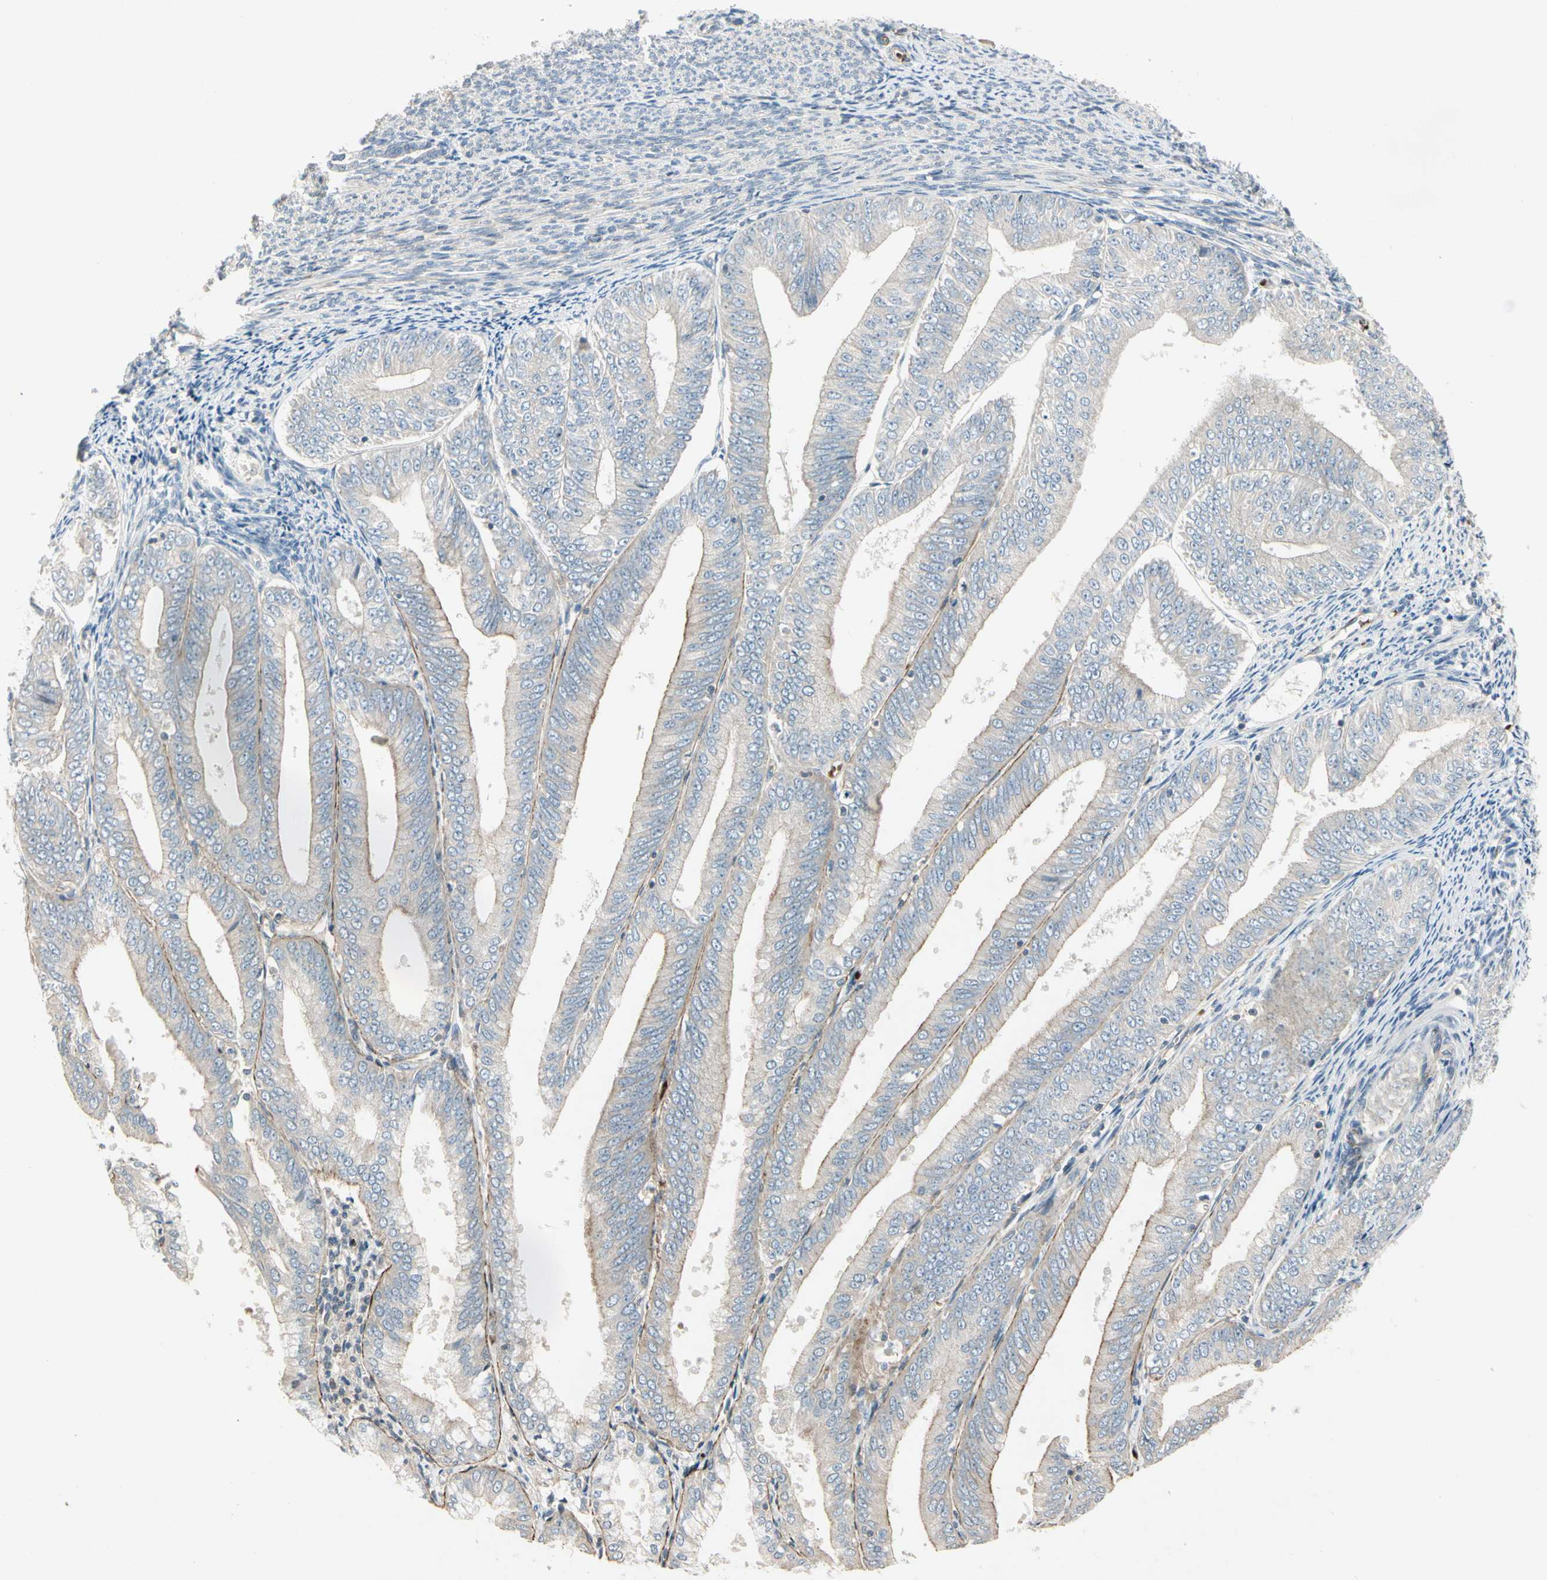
{"staining": {"intensity": "weak", "quantity": "25%-75%", "location": "cytoplasmic/membranous"}, "tissue": "endometrial cancer", "cell_type": "Tumor cells", "image_type": "cancer", "snomed": [{"axis": "morphology", "description": "Adenocarcinoma, NOS"}, {"axis": "topography", "description": "Endometrium"}], "caption": "The photomicrograph exhibits immunohistochemical staining of adenocarcinoma (endometrial). There is weak cytoplasmic/membranous expression is appreciated in about 25%-75% of tumor cells.", "gene": "PPP3CB", "patient": {"sex": "female", "age": 63}}